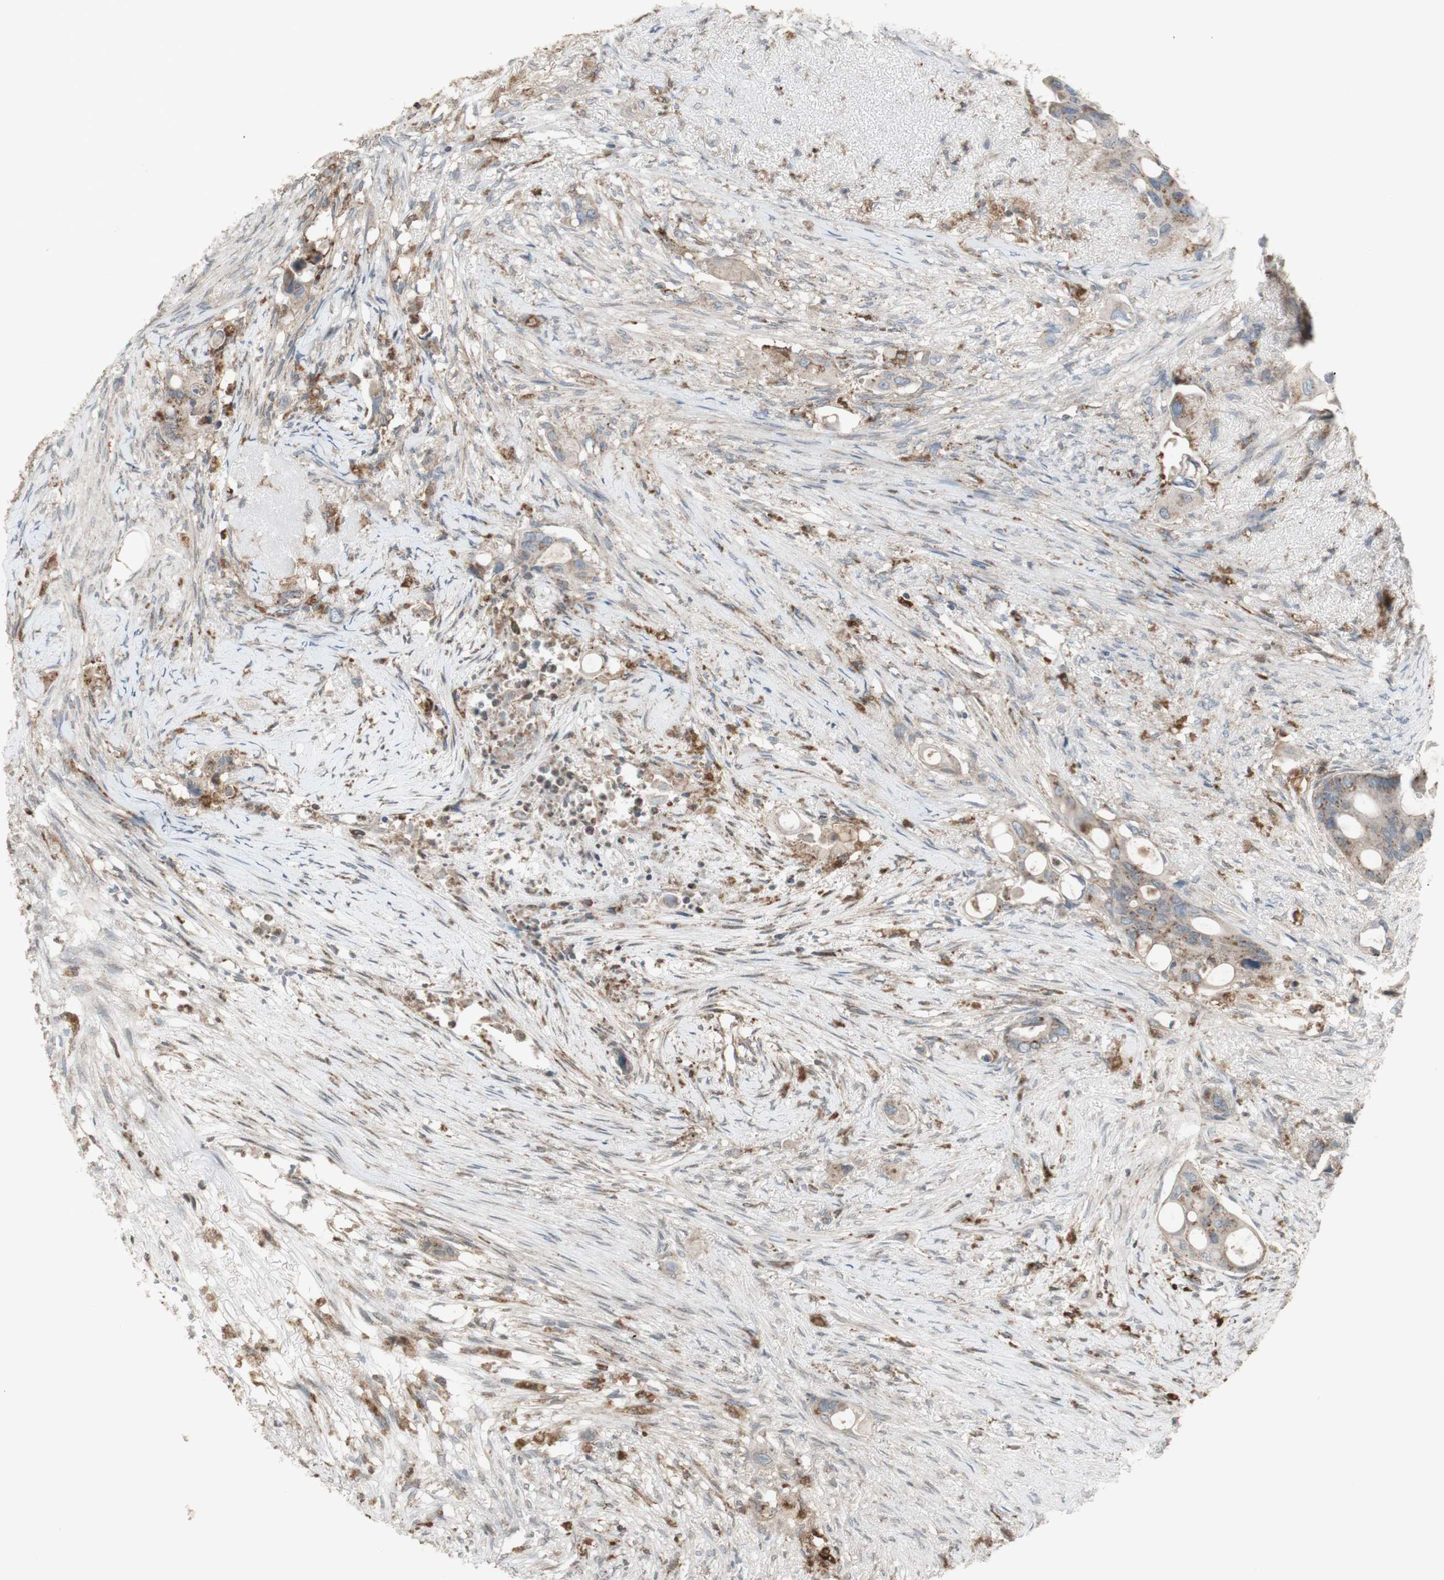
{"staining": {"intensity": "weak", "quantity": ">75%", "location": "cytoplasmic/membranous"}, "tissue": "colorectal cancer", "cell_type": "Tumor cells", "image_type": "cancer", "snomed": [{"axis": "morphology", "description": "Adenocarcinoma, NOS"}, {"axis": "topography", "description": "Colon"}], "caption": "Adenocarcinoma (colorectal) tissue shows weak cytoplasmic/membranous expression in about >75% of tumor cells, visualized by immunohistochemistry.", "gene": "ATP6V1E1", "patient": {"sex": "female", "age": 57}}